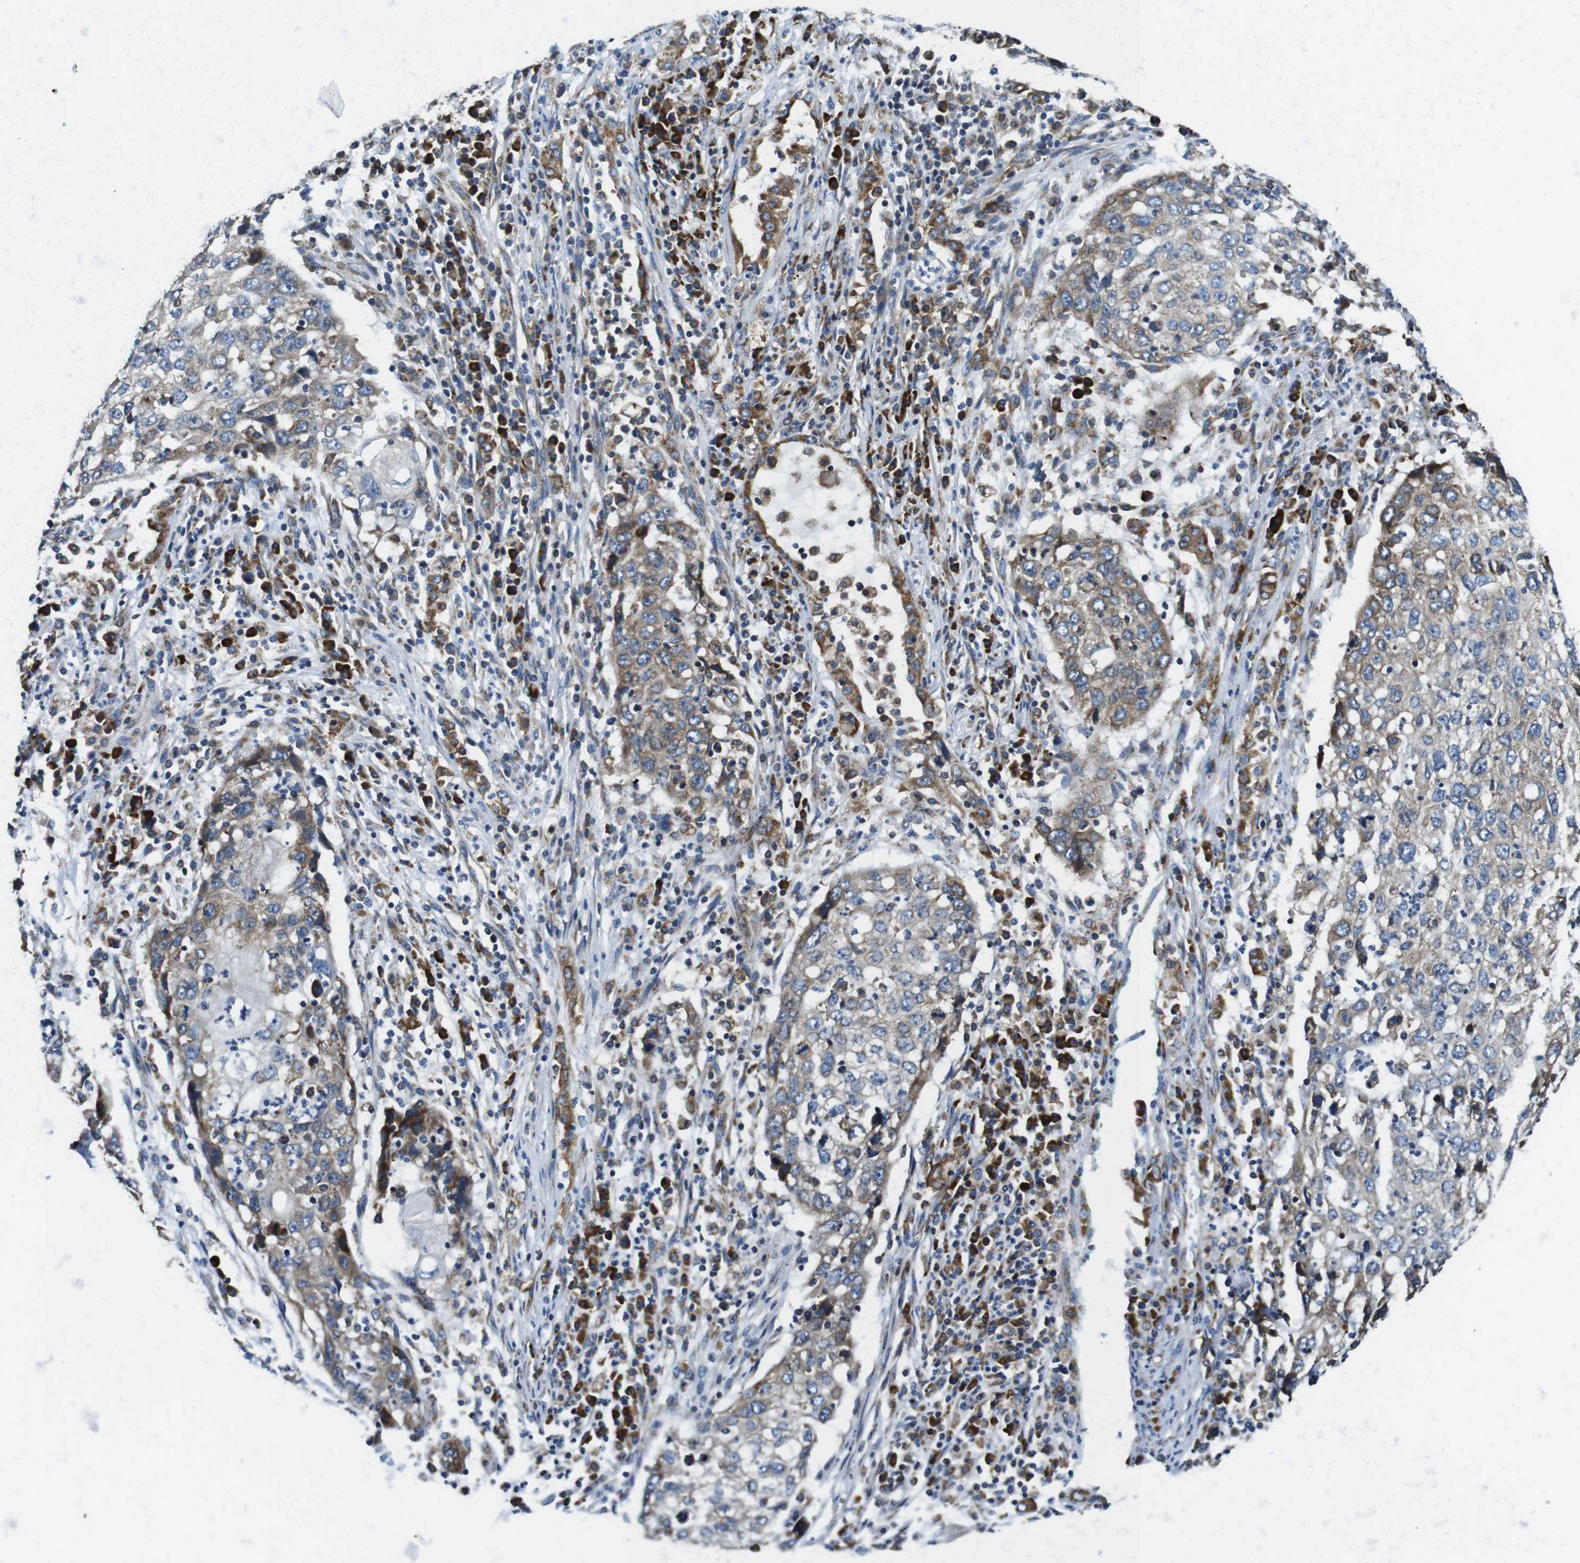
{"staining": {"intensity": "weak", "quantity": ">75%", "location": "cytoplasmic/membranous"}, "tissue": "lung cancer", "cell_type": "Tumor cells", "image_type": "cancer", "snomed": [{"axis": "morphology", "description": "Squamous cell carcinoma, NOS"}, {"axis": "topography", "description": "Lung"}], "caption": "Lung cancer (squamous cell carcinoma) was stained to show a protein in brown. There is low levels of weak cytoplasmic/membranous positivity in about >75% of tumor cells. Nuclei are stained in blue.", "gene": "UGGT1", "patient": {"sex": "female", "age": 63}}